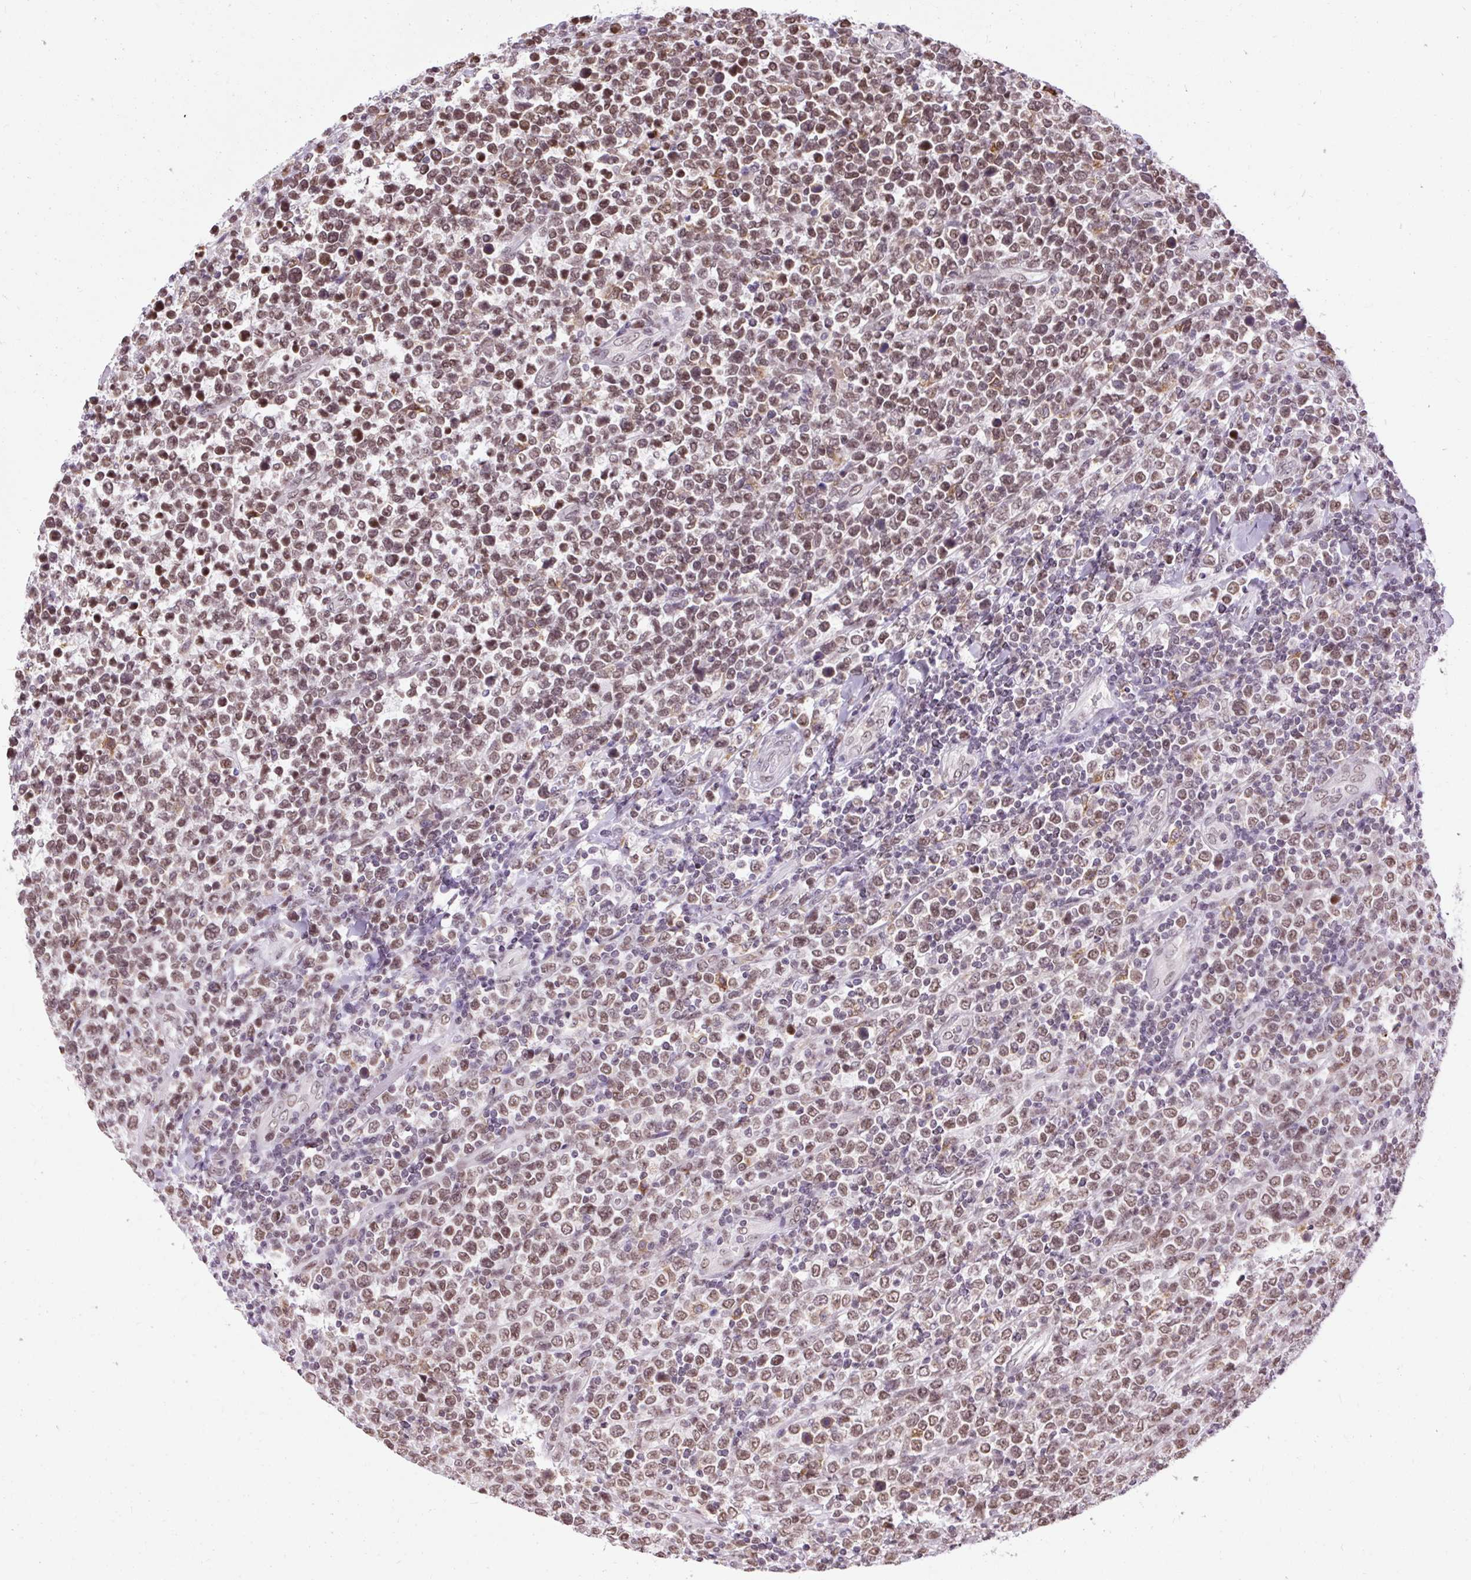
{"staining": {"intensity": "moderate", "quantity": ">75%", "location": "nuclear"}, "tissue": "lymphoma", "cell_type": "Tumor cells", "image_type": "cancer", "snomed": [{"axis": "morphology", "description": "Malignant lymphoma, non-Hodgkin's type, High grade"}, {"axis": "topography", "description": "Soft tissue"}], "caption": "Immunohistochemical staining of human high-grade malignant lymphoma, non-Hodgkin's type displays moderate nuclear protein staining in approximately >75% of tumor cells. The protein of interest is stained brown, and the nuclei are stained in blue (DAB (3,3'-diaminobenzidine) IHC with brightfield microscopy, high magnification).", "gene": "ZNF672", "patient": {"sex": "female", "age": 56}}